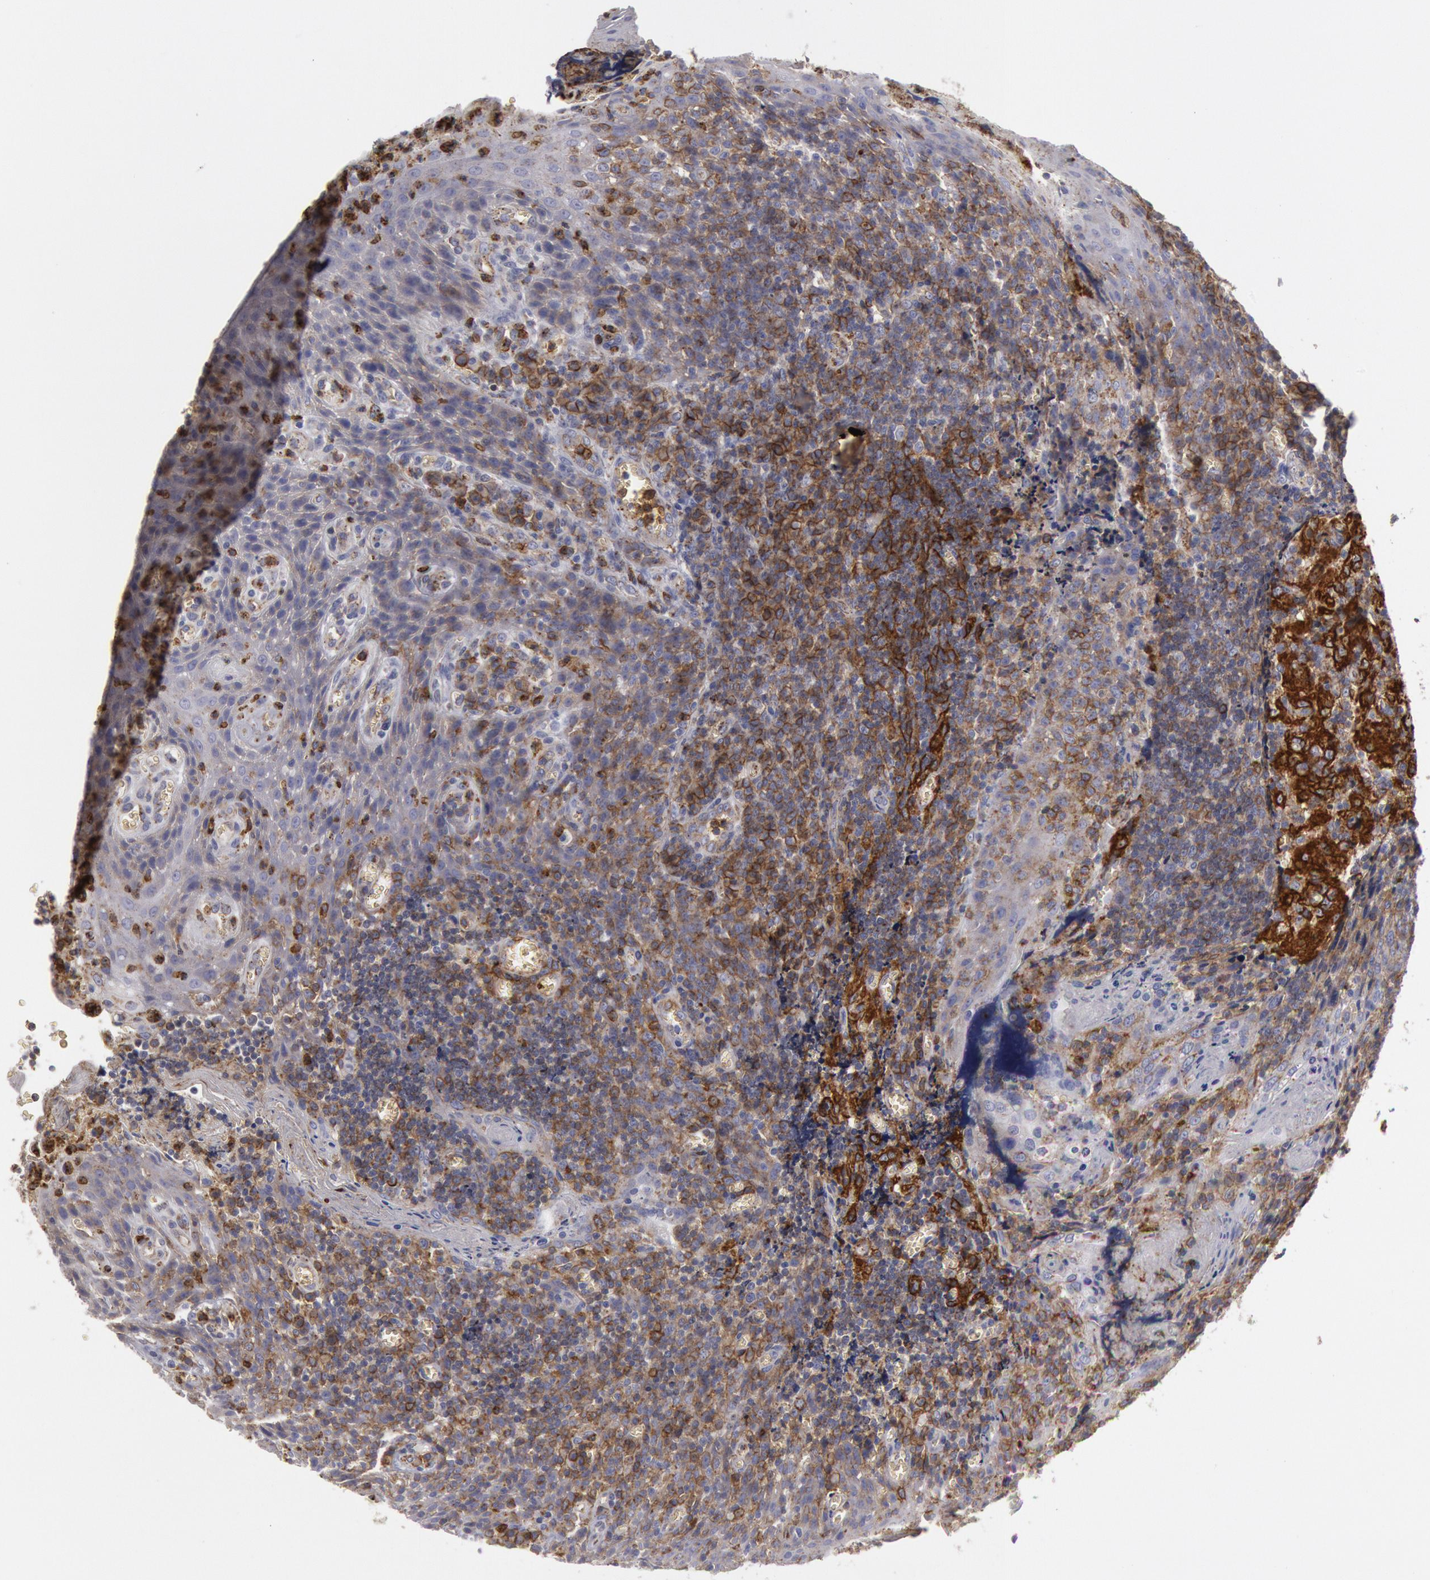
{"staining": {"intensity": "moderate", "quantity": "25%-75%", "location": "cytoplasmic/membranous"}, "tissue": "tonsil", "cell_type": "Germinal center cells", "image_type": "normal", "snomed": [{"axis": "morphology", "description": "Normal tissue, NOS"}, {"axis": "topography", "description": "Tonsil"}], "caption": "DAB (3,3'-diaminobenzidine) immunohistochemical staining of benign tonsil demonstrates moderate cytoplasmic/membranous protein expression in approximately 25%-75% of germinal center cells.", "gene": "FLOT1", "patient": {"sex": "male", "age": 20}}